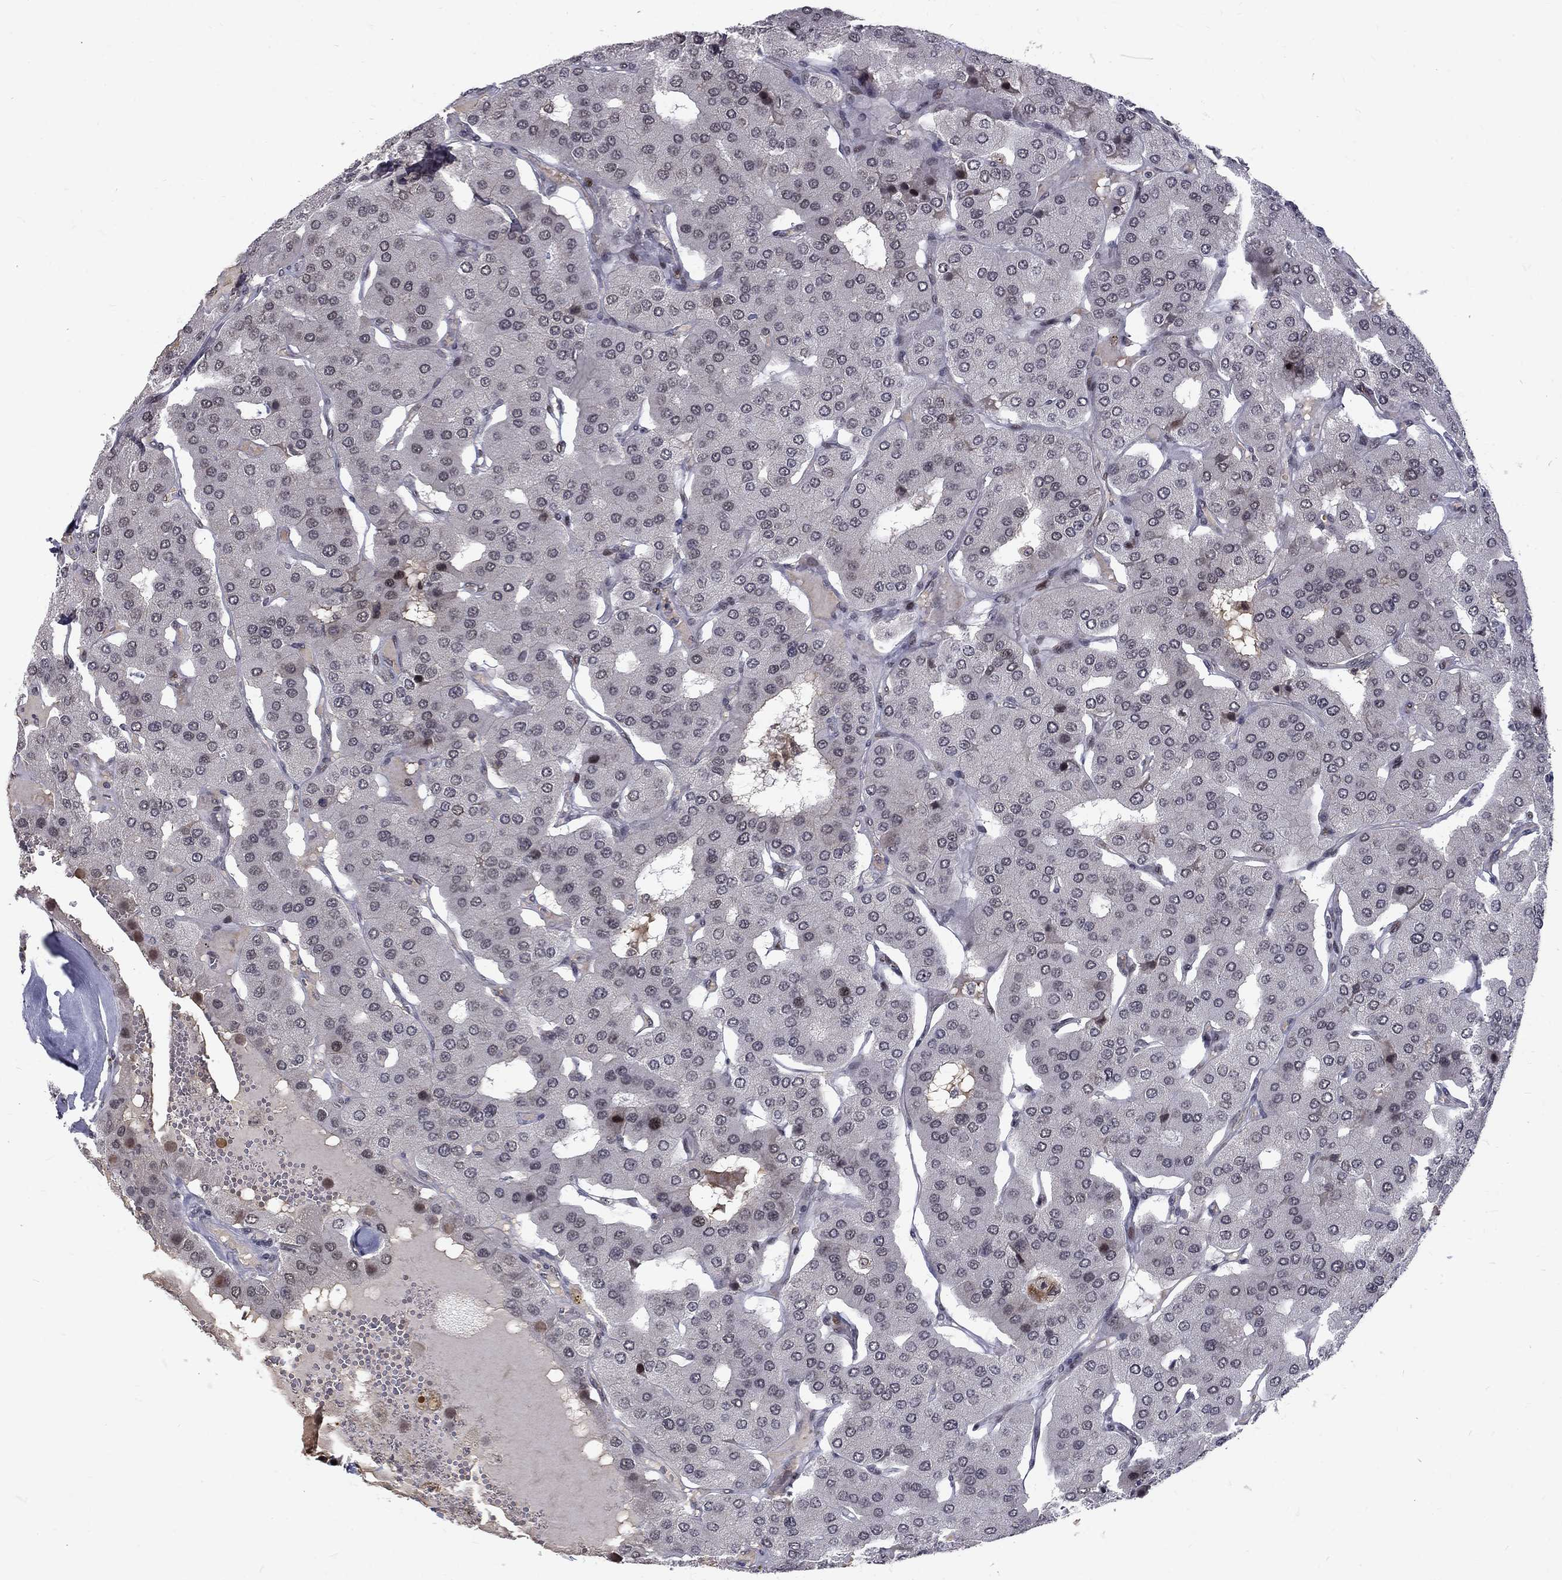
{"staining": {"intensity": "negative", "quantity": "none", "location": "none"}, "tissue": "parathyroid gland", "cell_type": "Glandular cells", "image_type": "normal", "snomed": [{"axis": "morphology", "description": "Normal tissue, NOS"}, {"axis": "morphology", "description": "Adenoma, NOS"}, {"axis": "topography", "description": "Parathyroid gland"}], "caption": "A high-resolution photomicrograph shows immunohistochemistry (IHC) staining of unremarkable parathyroid gland, which shows no significant positivity in glandular cells.", "gene": "TCEAL1", "patient": {"sex": "female", "age": 86}}